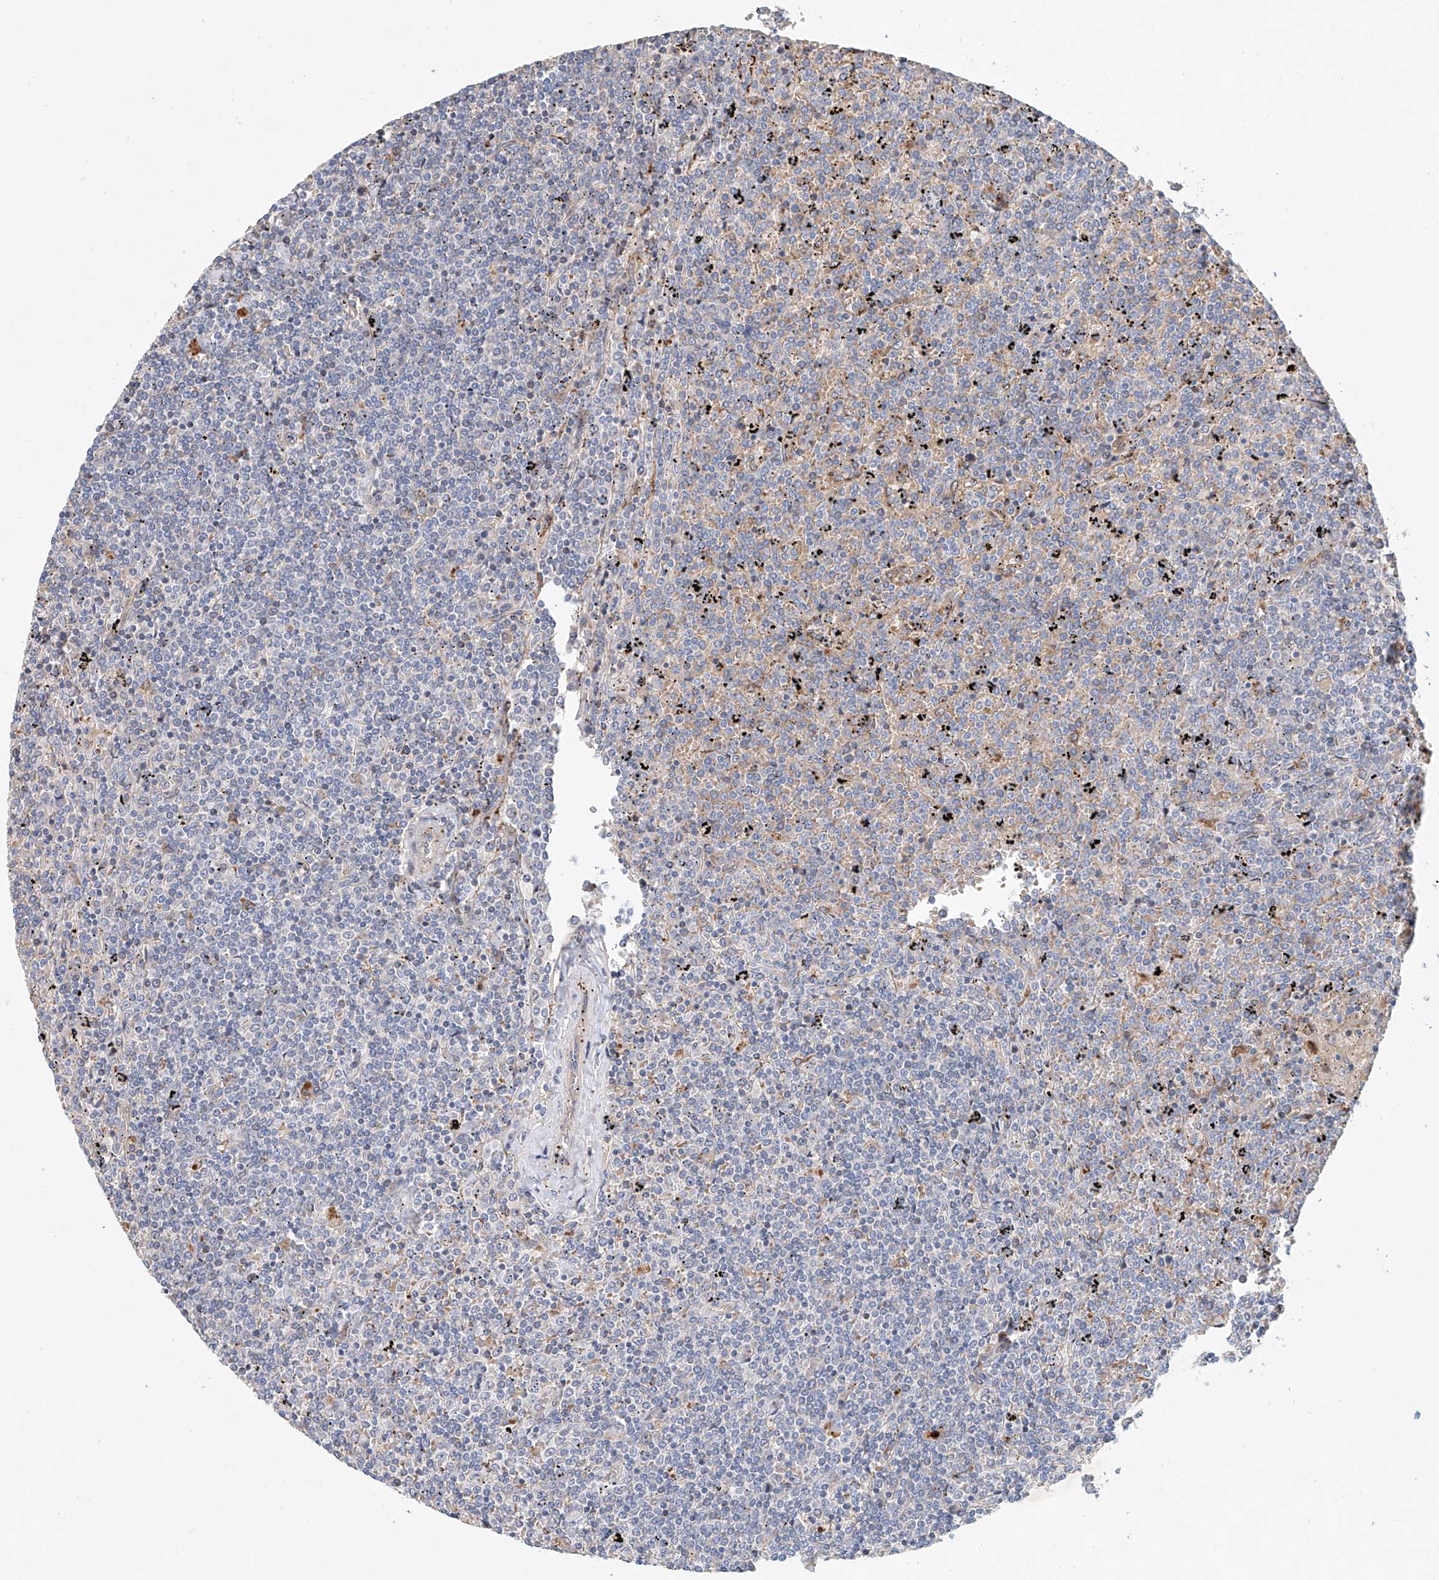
{"staining": {"intensity": "negative", "quantity": "none", "location": "none"}, "tissue": "lymphoma", "cell_type": "Tumor cells", "image_type": "cancer", "snomed": [{"axis": "morphology", "description": "Malignant lymphoma, non-Hodgkin's type, Low grade"}, {"axis": "topography", "description": "Spleen"}], "caption": "Immunohistochemical staining of human low-grade malignant lymphoma, non-Hodgkin's type displays no significant staining in tumor cells.", "gene": "HGSNAT", "patient": {"sex": "female", "age": 19}}